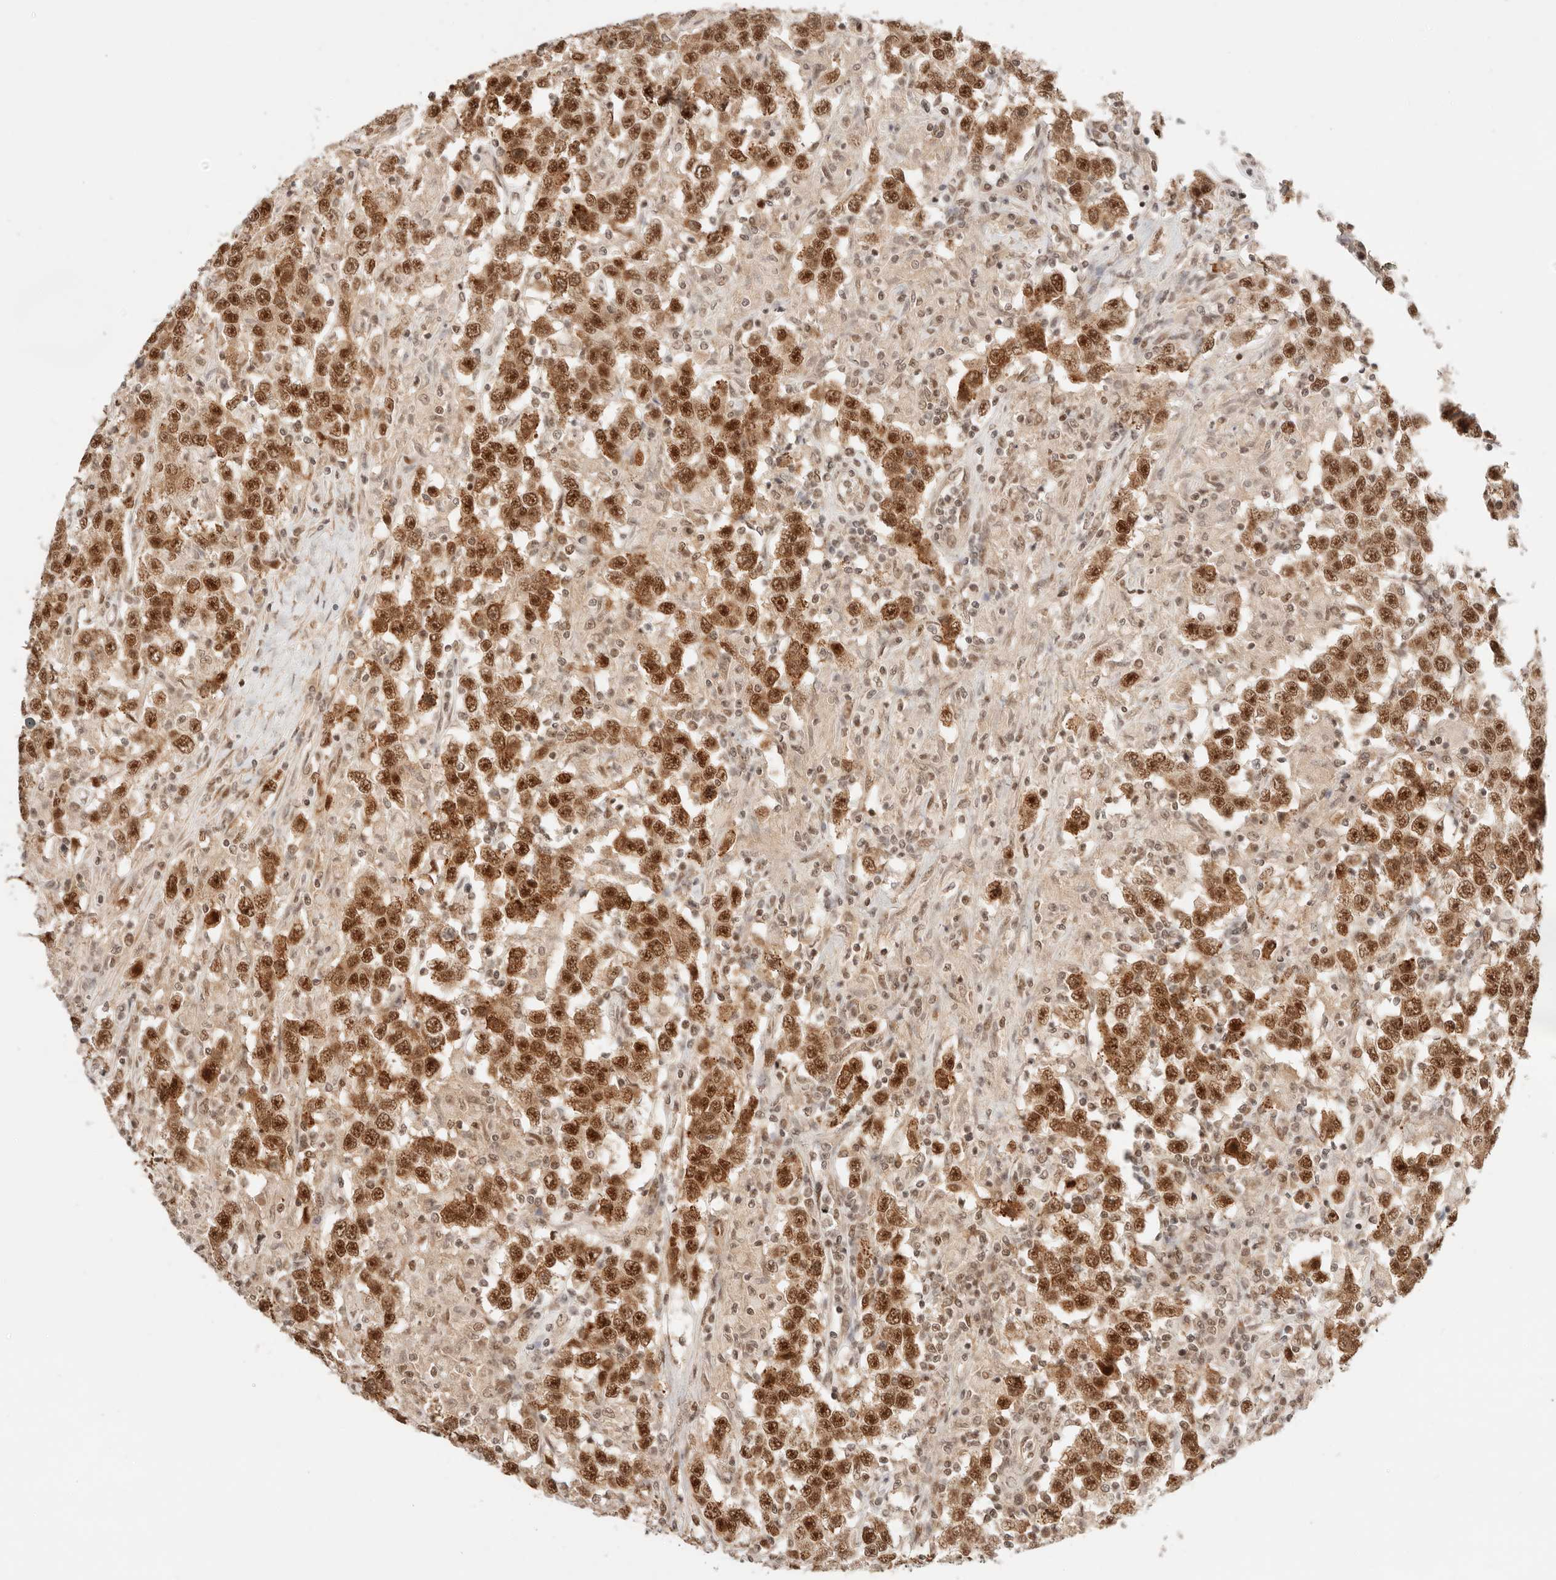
{"staining": {"intensity": "moderate", "quantity": ">75%", "location": "cytoplasmic/membranous,nuclear"}, "tissue": "testis cancer", "cell_type": "Tumor cells", "image_type": "cancer", "snomed": [{"axis": "morphology", "description": "Seminoma, NOS"}, {"axis": "topography", "description": "Testis"}], "caption": "Testis cancer was stained to show a protein in brown. There is medium levels of moderate cytoplasmic/membranous and nuclear staining in about >75% of tumor cells.", "gene": "GTF2E2", "patient": {"sex": "male", "age": 41}}